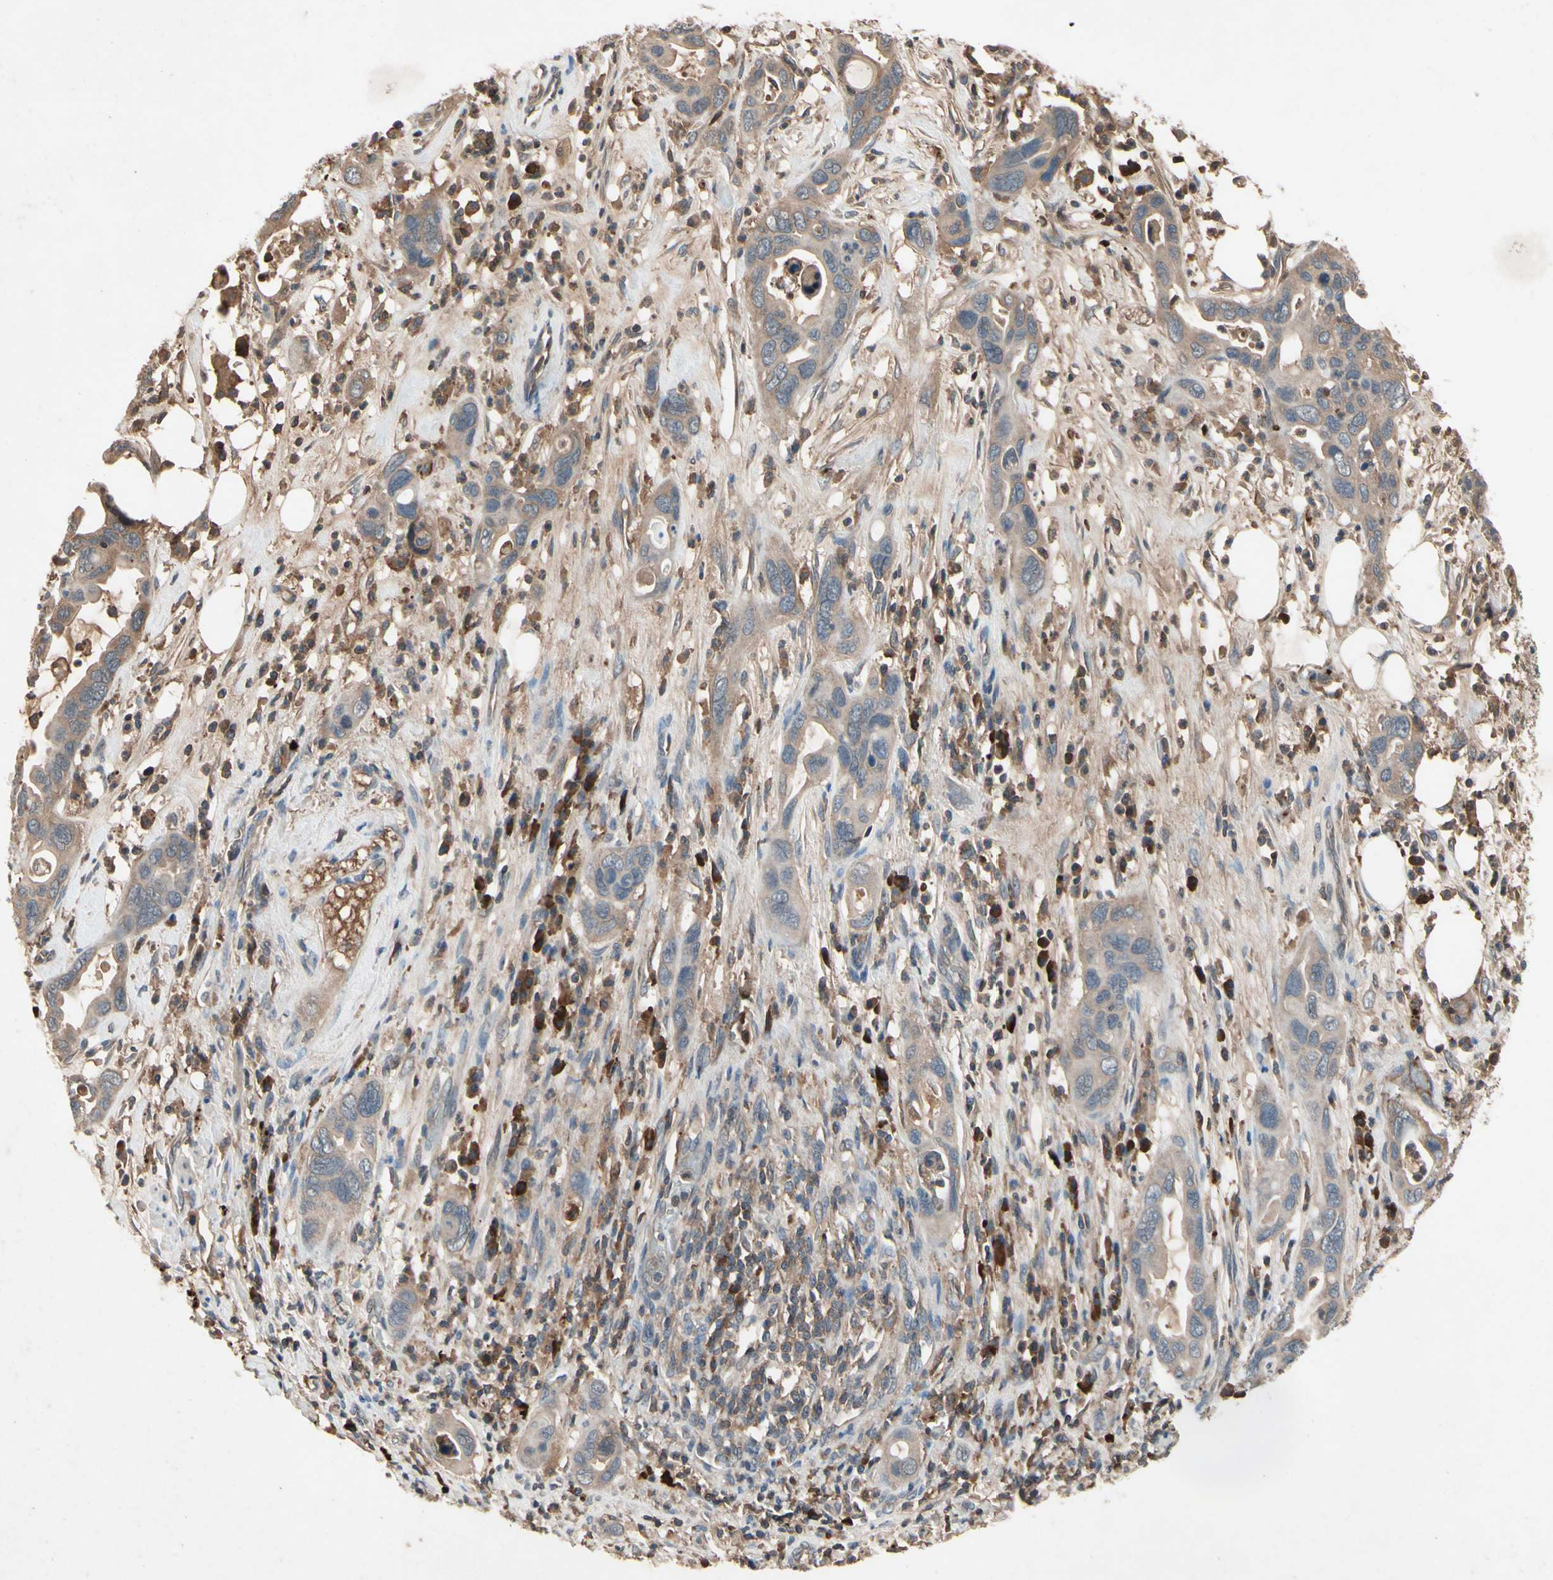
{"staining": {"intensity": "weak", "quantity": "25%-75%", "location": "cytoplasmic/membranous"}, "tissue": "pancreatic cancer", "cell_type": "Tumor cells", "image_type": "cancer", "snomed": [{"axis": "morphology", "description": "Adenocarcinoma, NOS"}, {"axis": "topography", "description": "Pancreas"}], "caption": "About 25%-75% of tumor cells in human pancreatic cancer exhibit weak cytoplasmic/membranous protein staining as visualized by brown immunohistochemical staining.", "gene": "IL1RL1", "patient": {"sex": "female", "age": 71}}